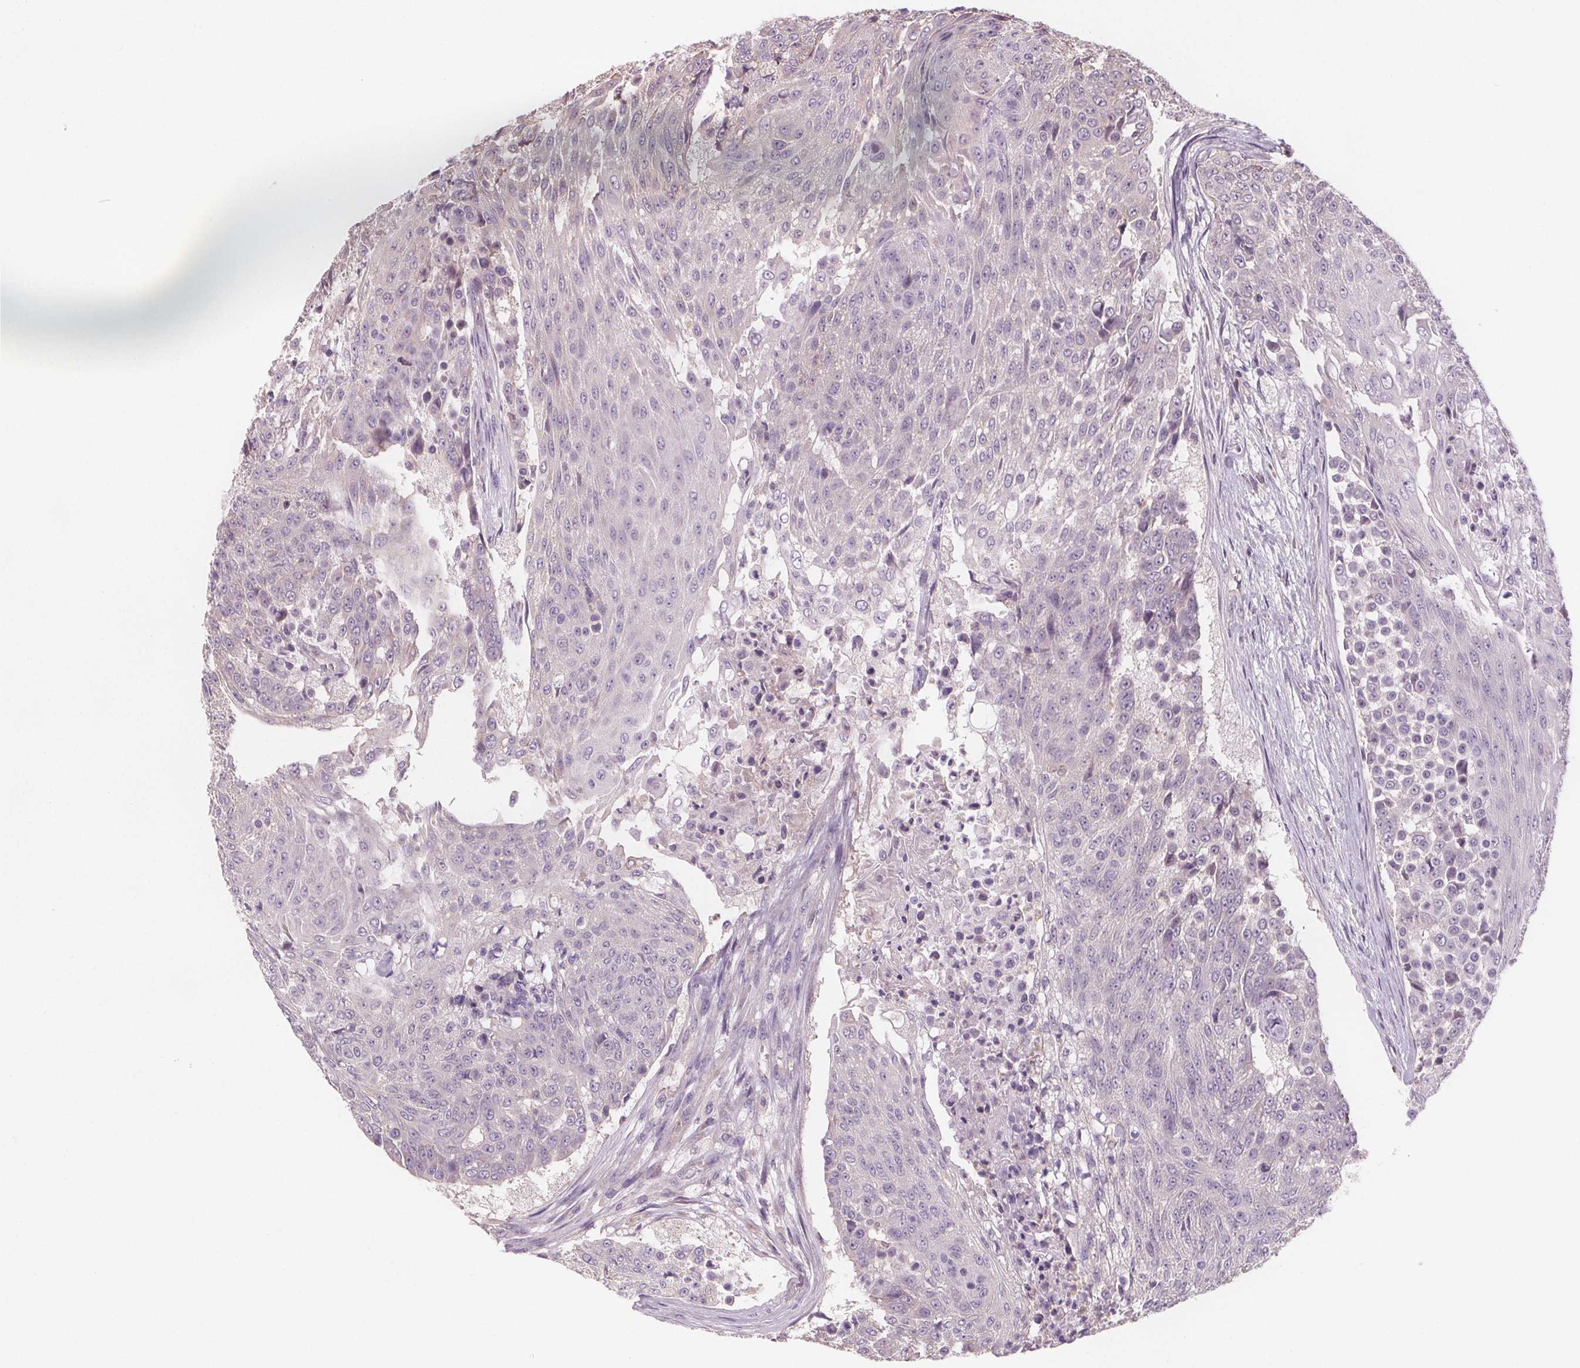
{"staining": {"intensity": "negative", "quantity": "none", "location": "none"}, "tissue": "urothelial cancer", "cell_type": "Tumor cells", "image_type": "cancer", "snomed": [{"axis": "morphology", "description": "Urothelial carcinoma, High grade"}, {"axis": "topography", "description": "Urinary bladder"}], "caption": "High power microscopy photomicrograph of an immunohistochemistry (IHC) image of urothelial cancer, revealing no significant positivity in tumor cells.", "gene": "TMEM80", "patient": {"sex": "female", "age": 63}}